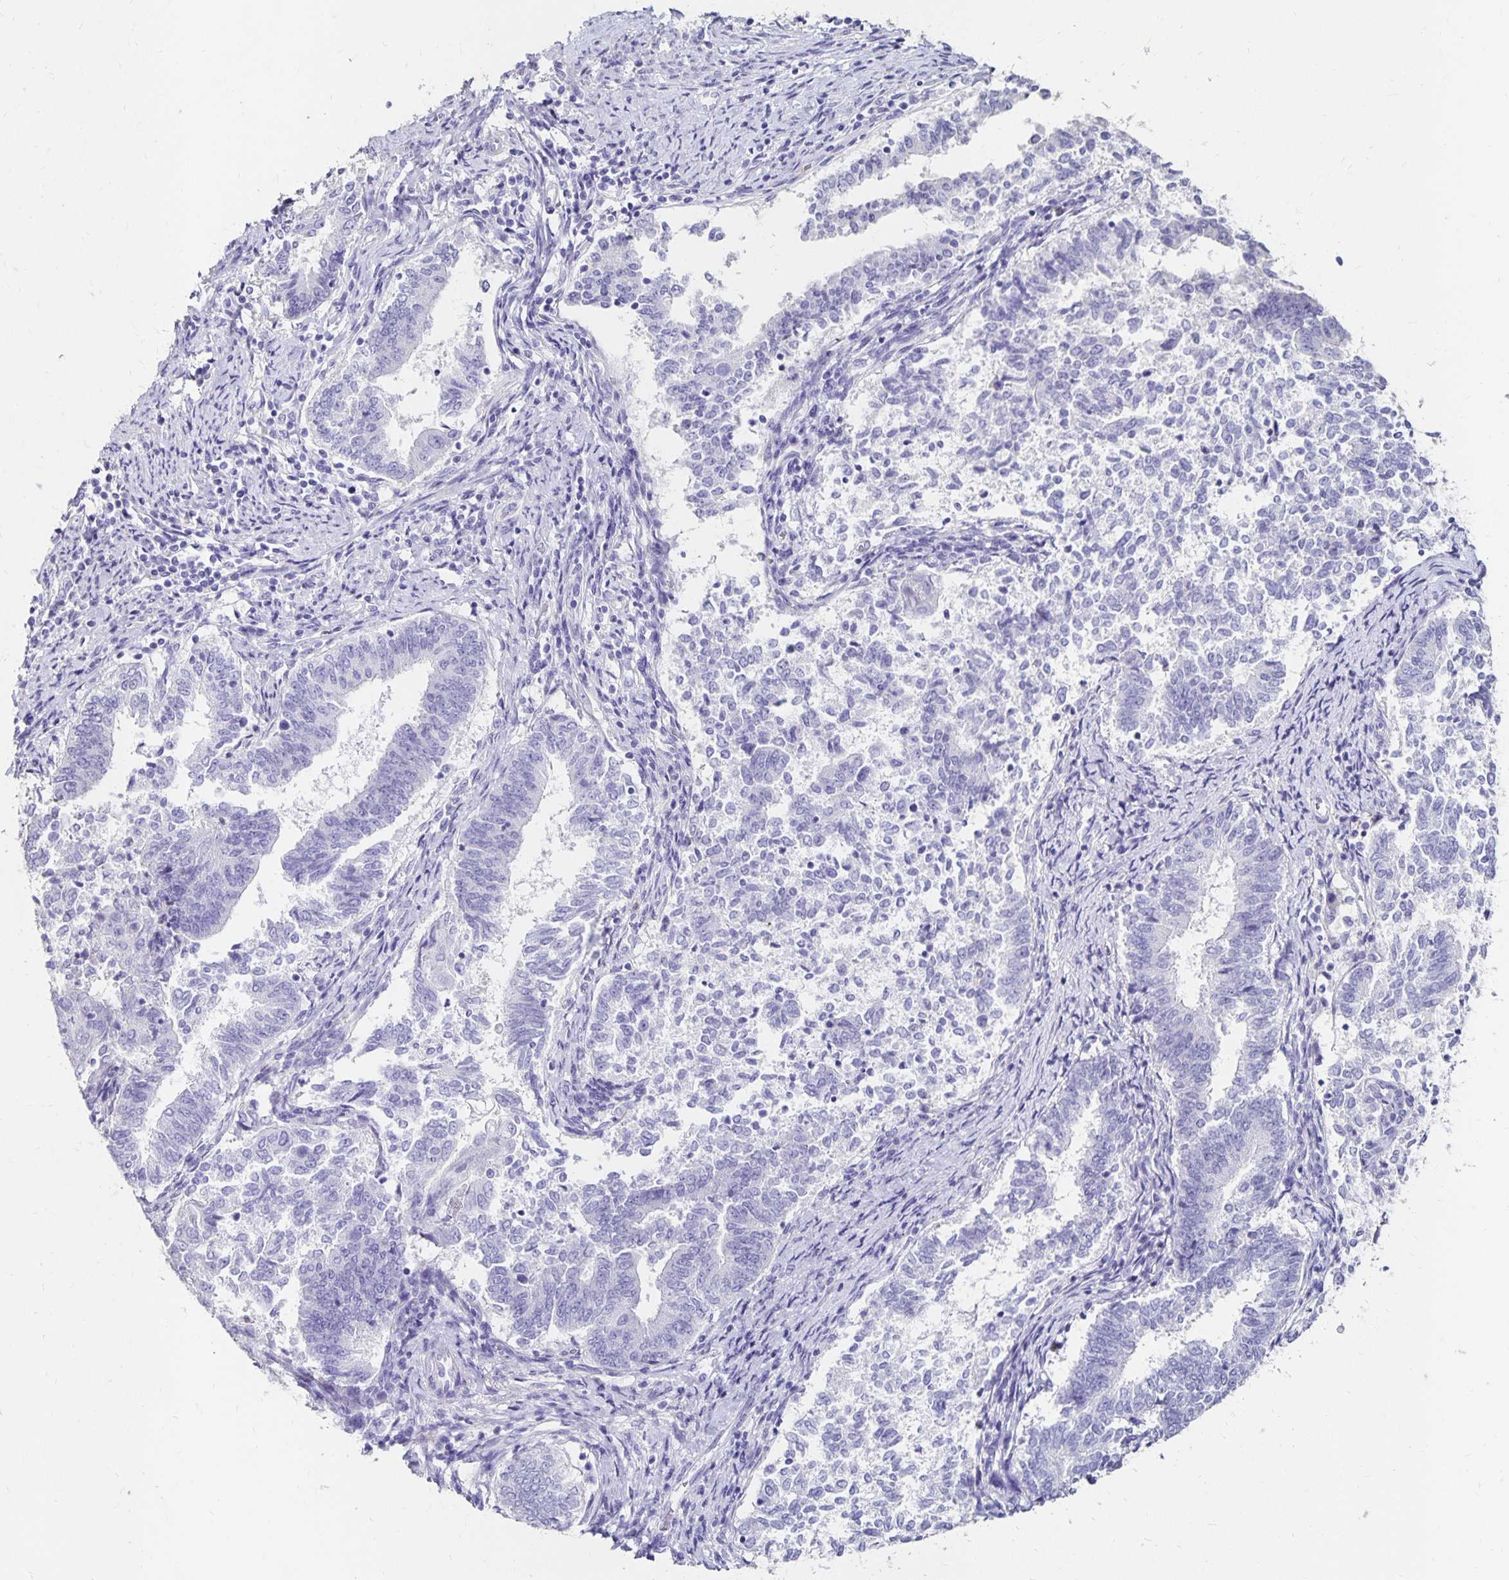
{"staining": {"intensity": "negative", "quantity": "none", "location": "none"}, "tissue": "endometrial cancer", "cell_type": "Tumor cells", "image_type": "cancer", "snomed": [{"axis": "morphology", "description": "Adenocarcinoma, NOS"}, {"axis": "topography", "description": "Endometrium"}], "caption": "DAB immunohistochemical staining of human adenocarcinoma (endometrial) reveals no significant staining in tumor cells. (DAB (3,3'-diaminobenzidine) immunohistochemistry visualized using brightfield microscopy, high magnification).", "gene": "DYNLT4", "patient": {"sex": "female", "age": 65}}